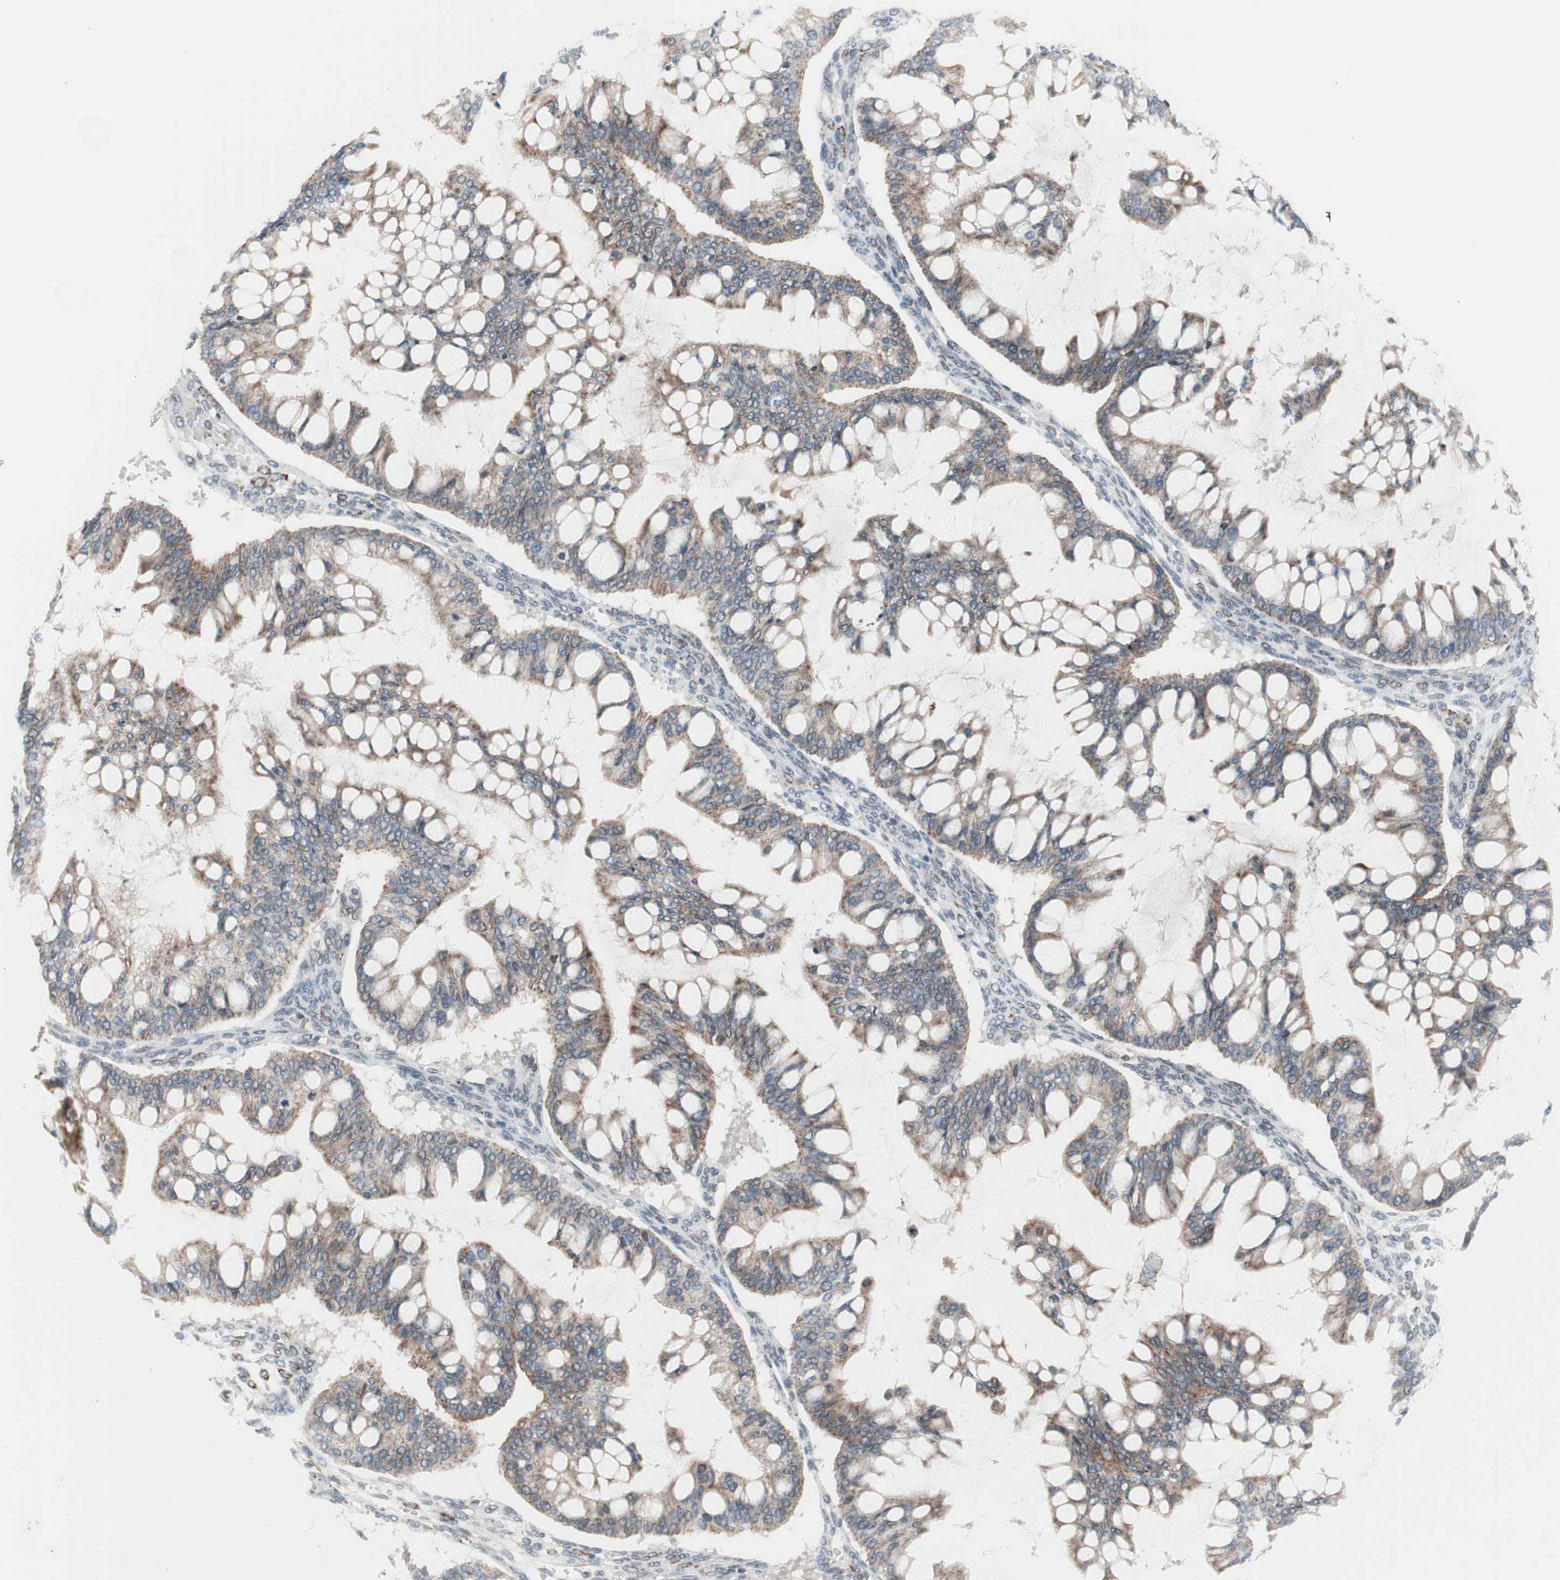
{"staining": {"intensity": "weak", "quantity": ">75%", "location": "cytoplasmic/membranous"}, "tissue": "ovarian cancer", "cell_type": "Tumor cells", "image_type": "cancer", "snomed": [{"axis": "morphology", "description": "Cystadenocarcinoma, mucinous, NOS"}, {"axis": "topography", "description": "Ovary"}], "caption": "Immunohistochemistry (IHC) histopathology image of neoplastic tissue: human ovarian cancer stained using immunohistochemistry (IHC) demonstrates low levels of weak protein expression localized specifically in the cytoplasmic/membranous of tumor cells, appearing as a cytoplasmic/membranous brown color.", "gene": "ARNT2", "patient": {"sex": "female", "age": 73}}